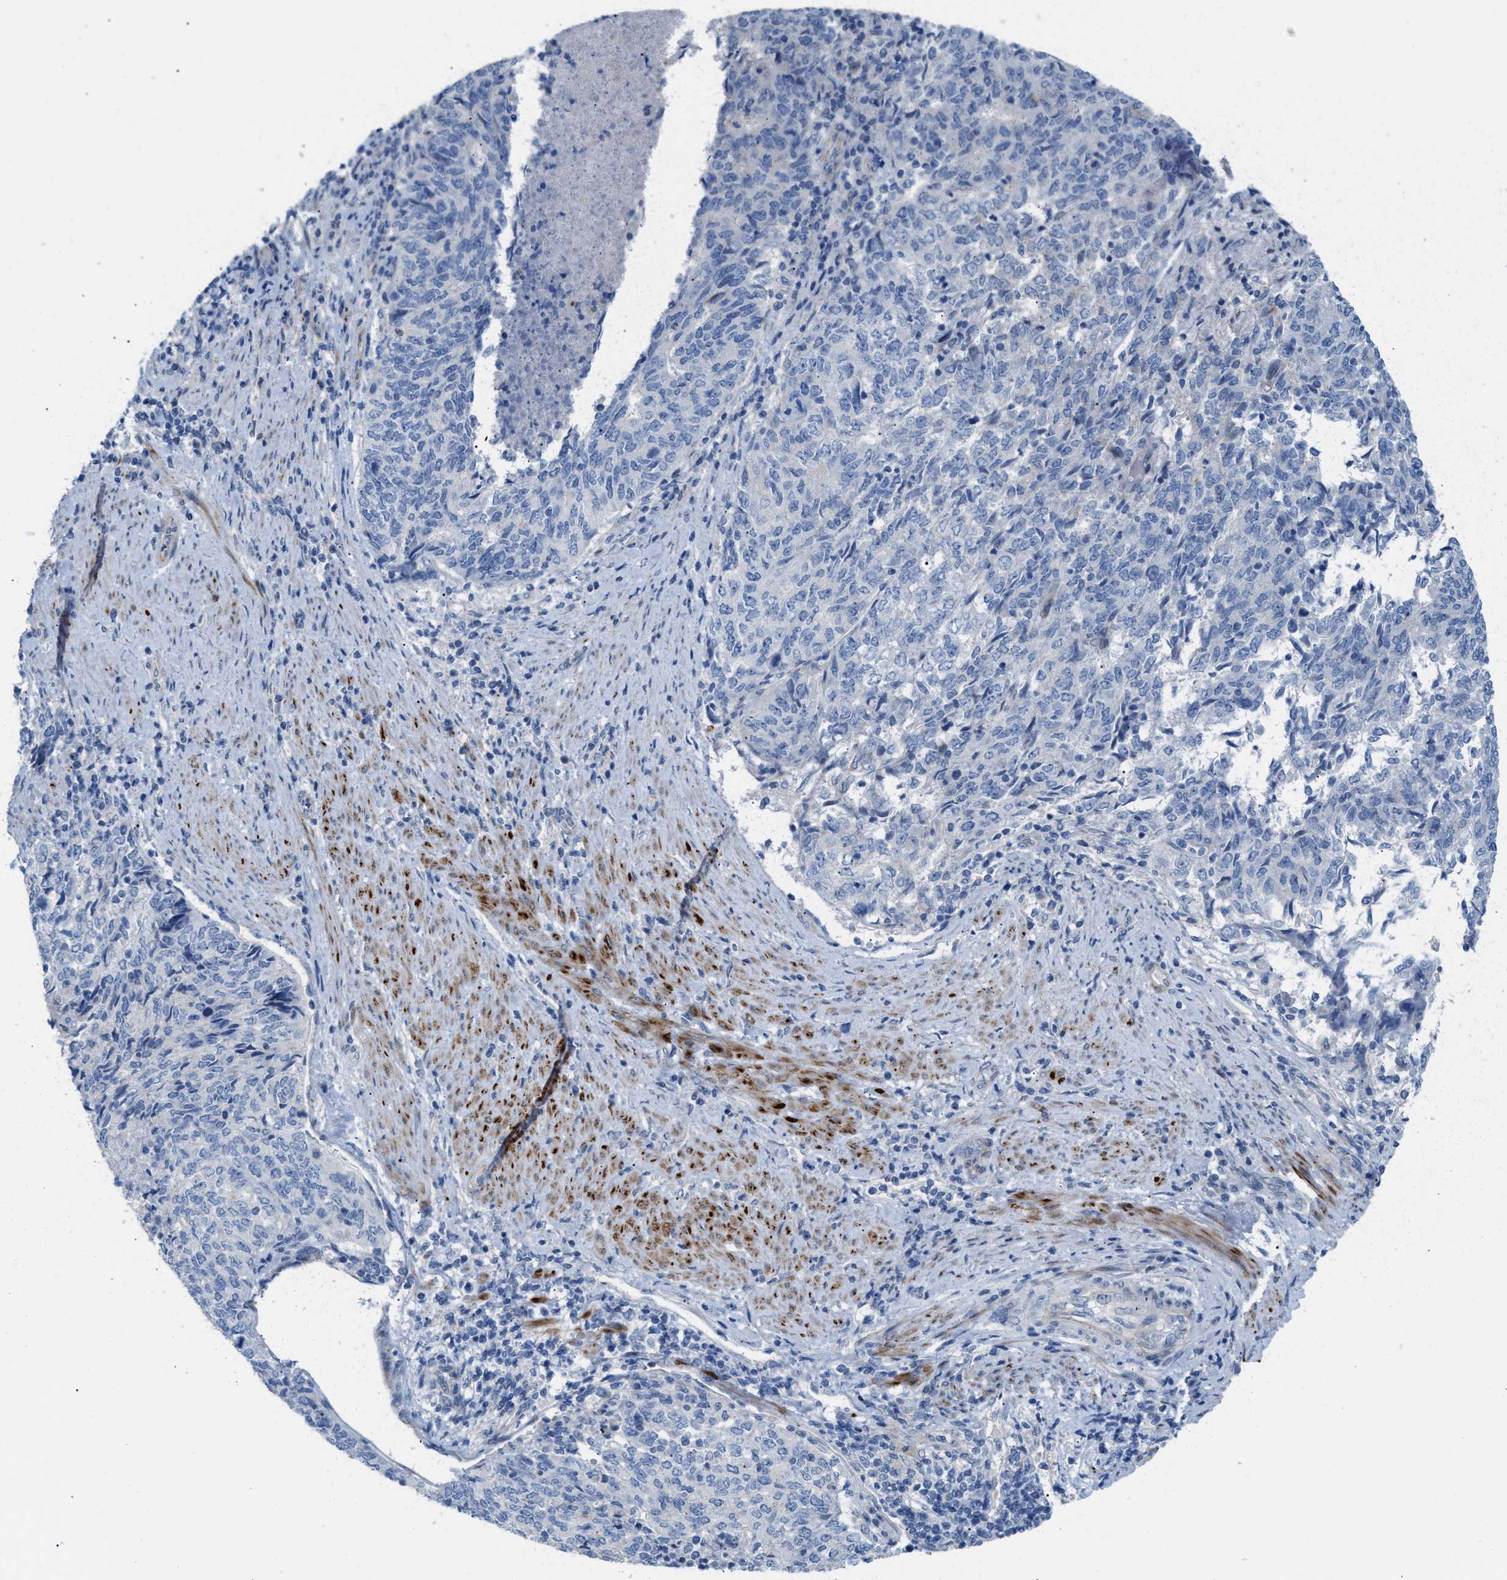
{"staining": {"intensity": "negative", "quantity": "none", "location": "none"}, "tissue": "endometrial cancer", "cell_type": "Tumor cells", "image_type": "cancer", "snomed": [{"axis": "morphology", "description": "Adenocarcinoma, NOS"}, {"axis": "topography", "description": "Endometrium"}], "caption": "Tumor cells show no significant staining in adenocarcinoma (endometrial).", "gene": "MPP3", "patient": {"sex": "female", "age": 80}}